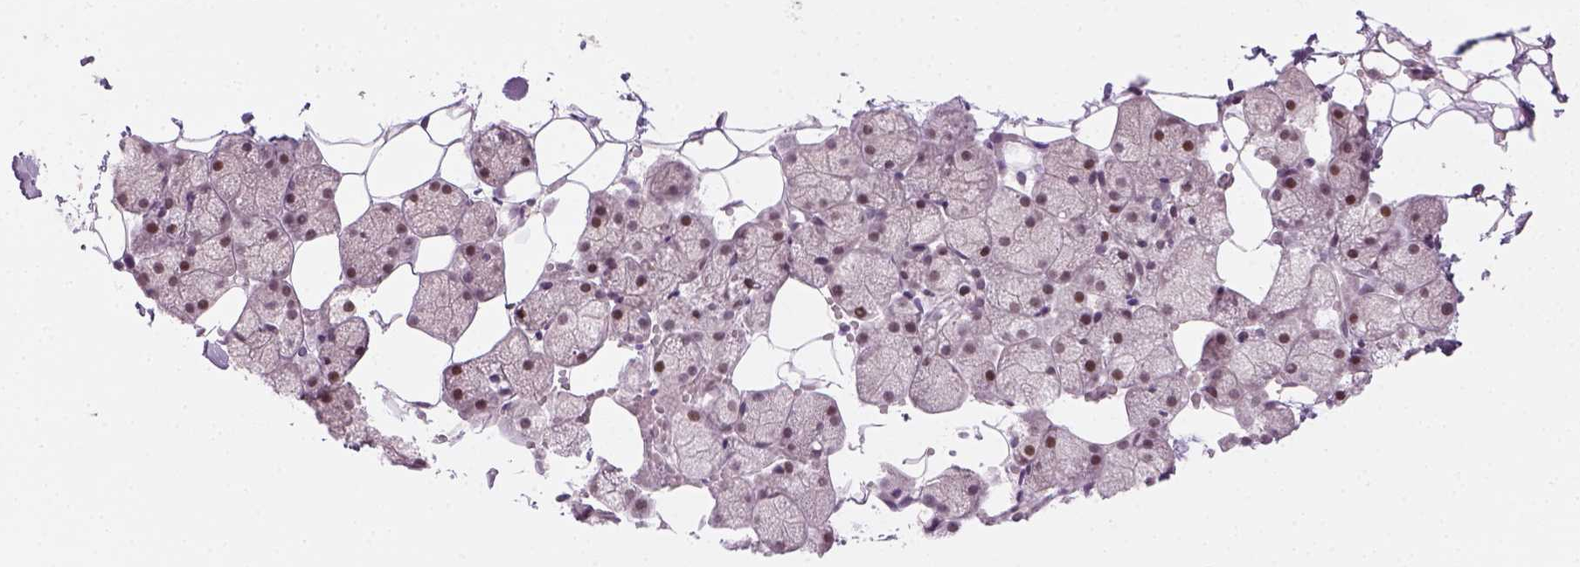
{"staining": {"intensity": "moderate", "quantity": "<25%", "location": "nuclear"}, "tissue": "salivary gland", "cell_type": "Glandular cells", "image_type": "normal", "snomed": [{"axis": "morphology", "description": "Normal tissue, NOS"}, {"axis": "topography", "description": "Salivary gland"}], "caption": "High-magnification brightfield microscopy of unremarkable salivary gland stained with DAB (brown) and counterstained with hematoxylin (blue). glandular cells exhibit moderate nuclear staining is identified in about<25% of cells.", "gene": "MAGEB3", "patient": {"sex": "male", "age": 38}}